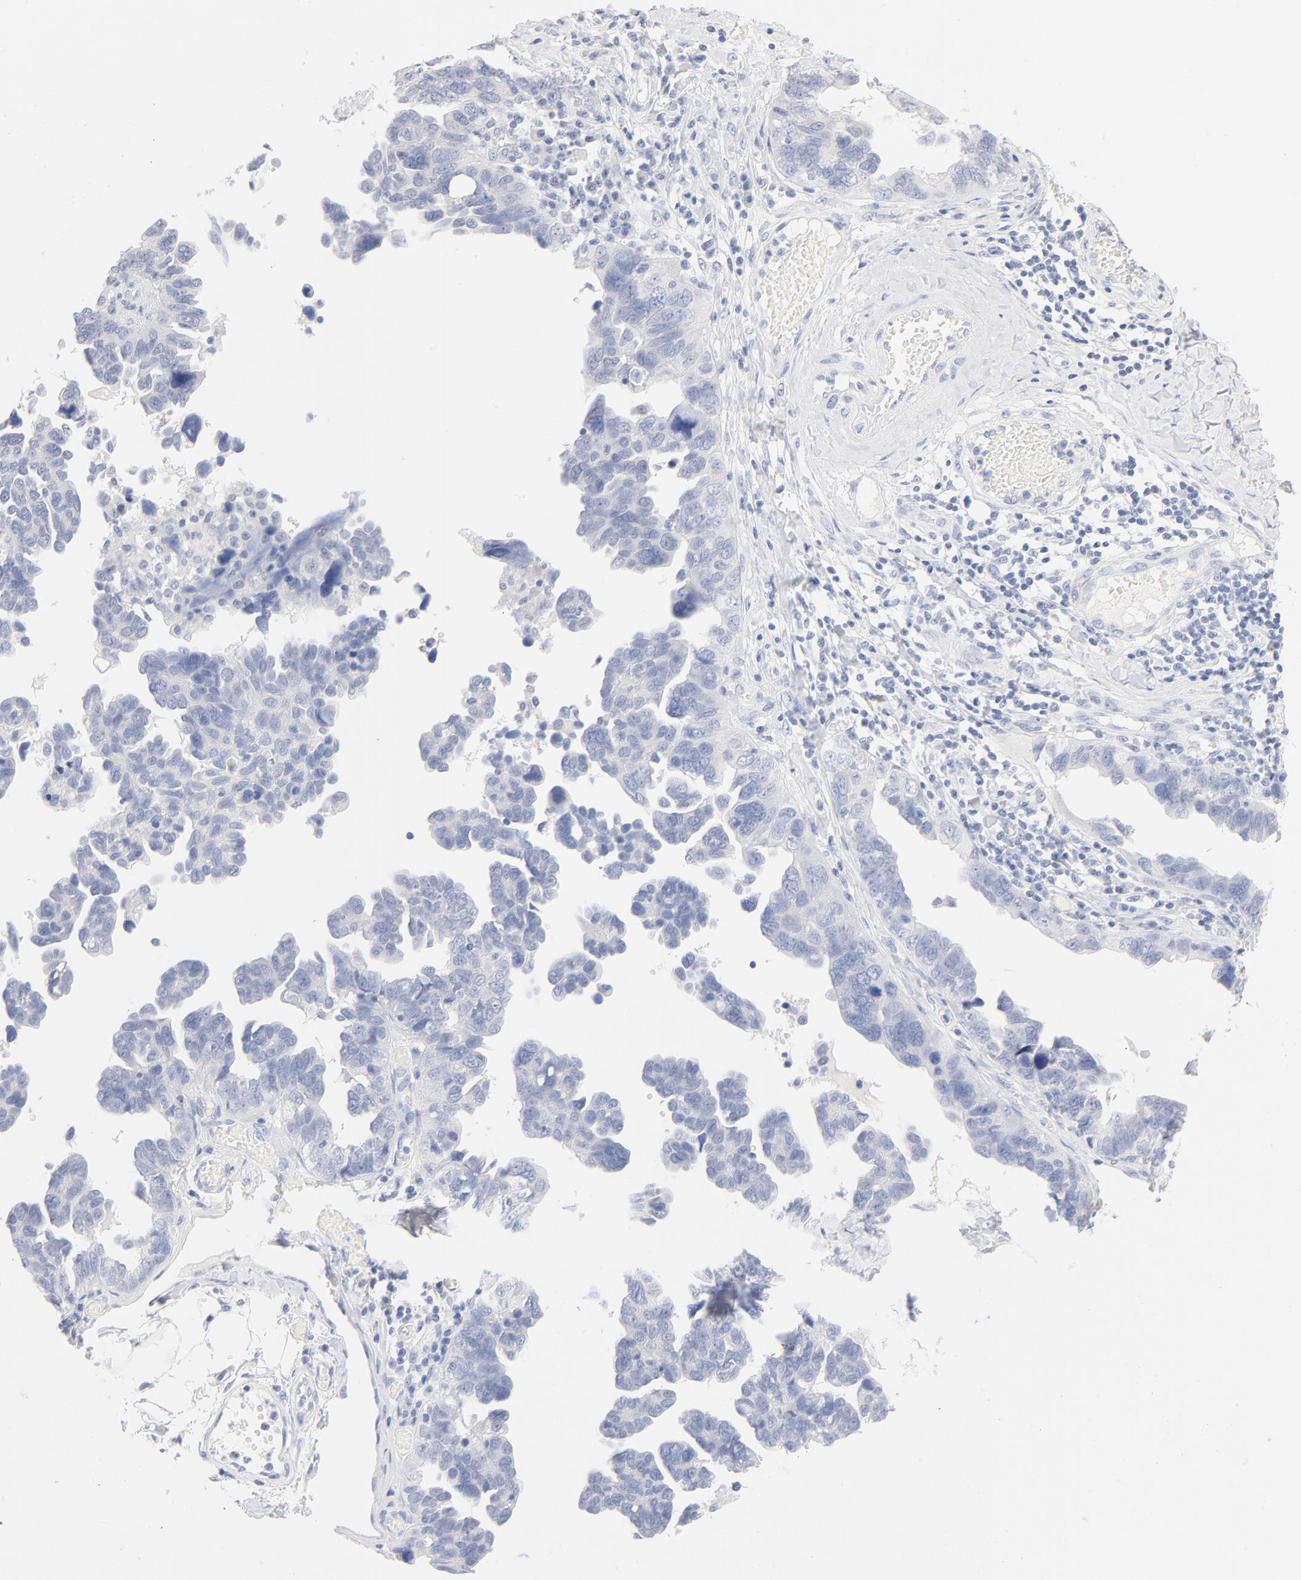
{"staining": {"intensity": "negative", "quantity": "none", "location": "none"}, "tissue": "ovarian cancer", "cell_type": "Tumor cells", "image_type": "cancer", "snomed": [{"axis": "morphology", "description": "Cystadenocarcinoma, serous, NOS"}, {"axis": "topography", "description": "Ovary"}], "caption": "The histopathology image demonstrates no staining of tumor cells in serous cystadenocarcinoma (ovarian).", "gene": "ONECUT1", "patient": {"sex": "female", "age": 64}}